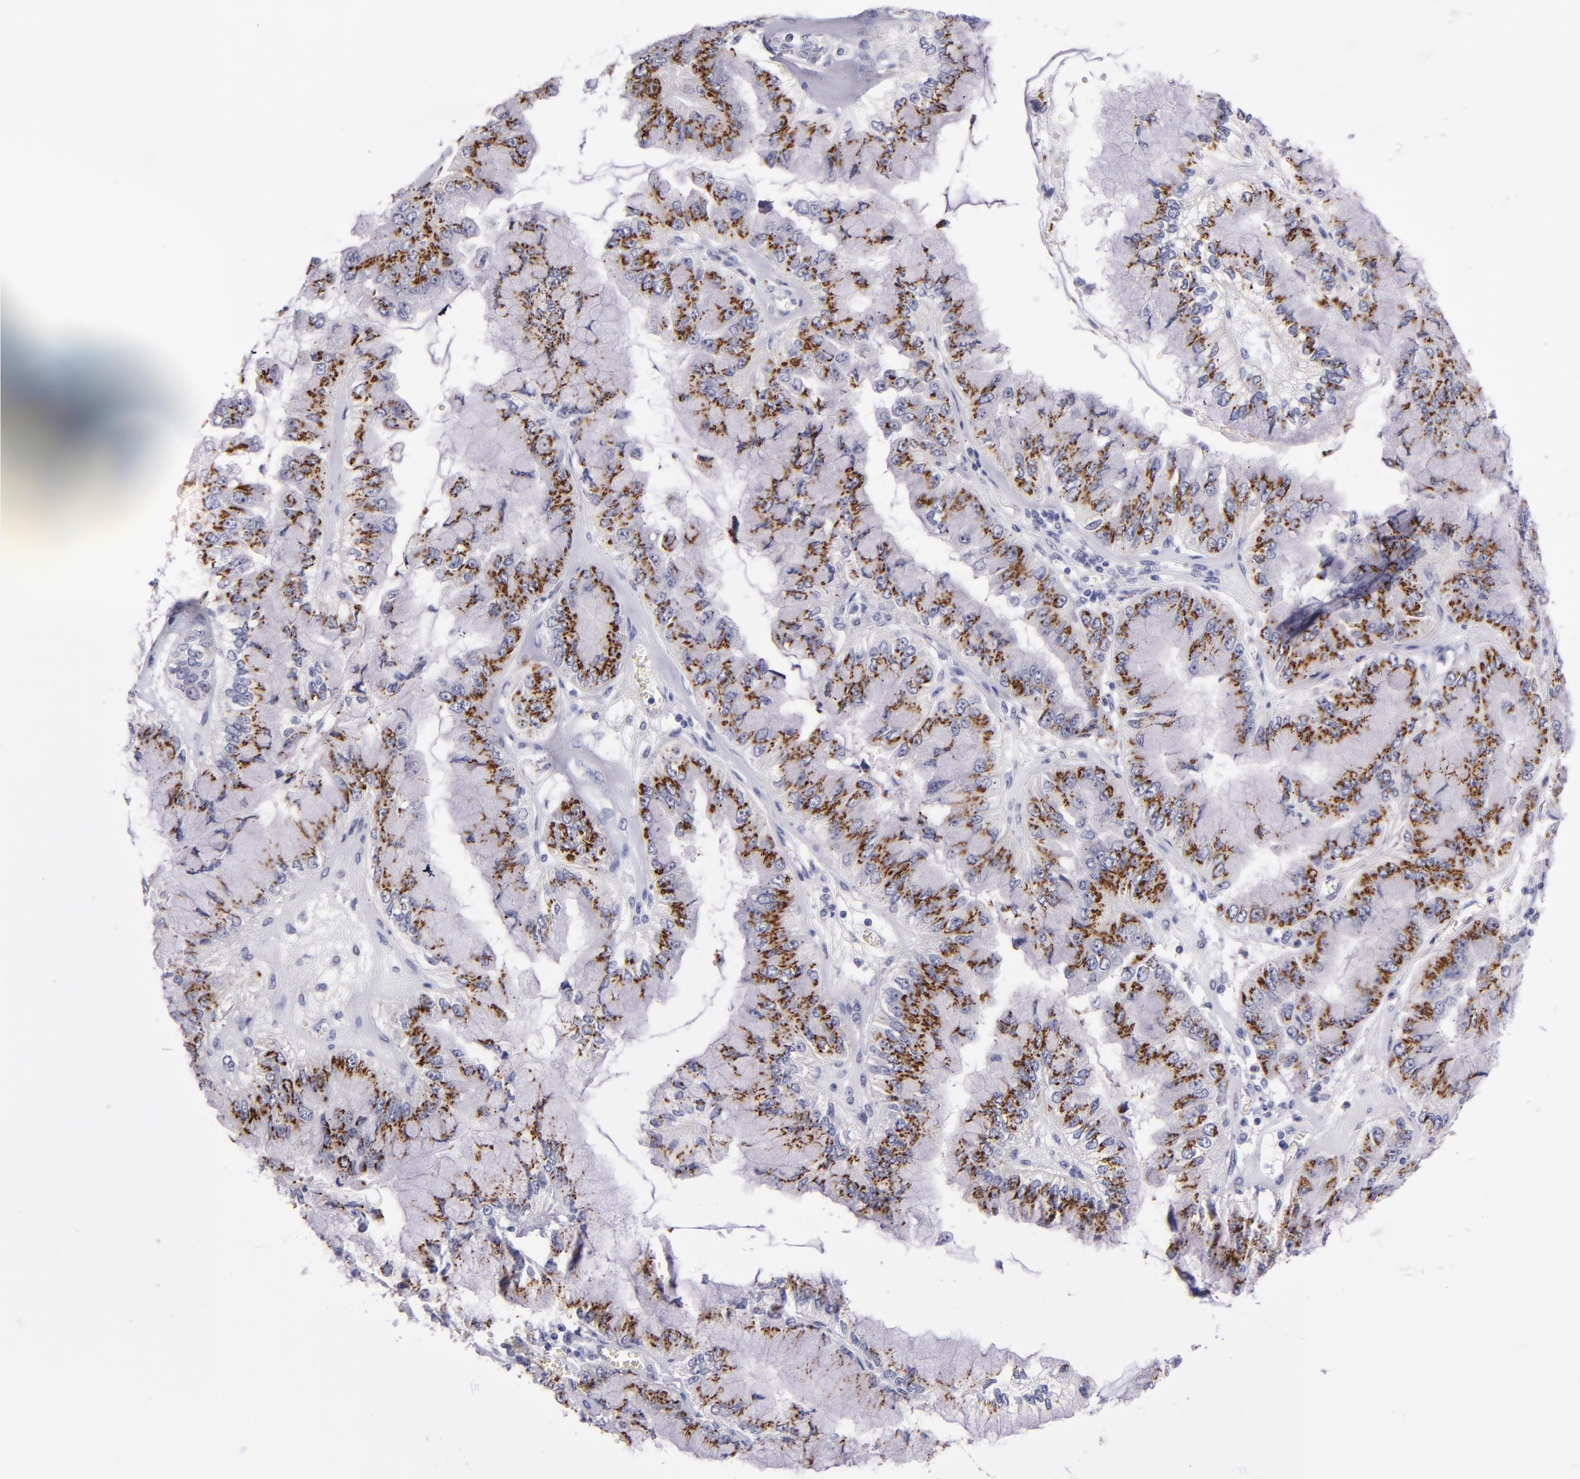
{"staining": {"intensity": "strong", "quantity": ">75%", "location": "cytoplasmic/membranous"}, "tissue": "liver cancer", "cell_type": "Tumor cells", "image_type": "cancer", "snomed": [{"axis": "morphology", "description": "Cholangiocarcinoma"}, {"axis": "topography", "description": "Liver"}], "caption": "The histopathology image shows staining of liver cancer, revealing strong cytoplasmic/membranous protein staining (brown color) within tumor cells.", "gene": "RAB41", "patient": {"sex": "female", "age": 79}}